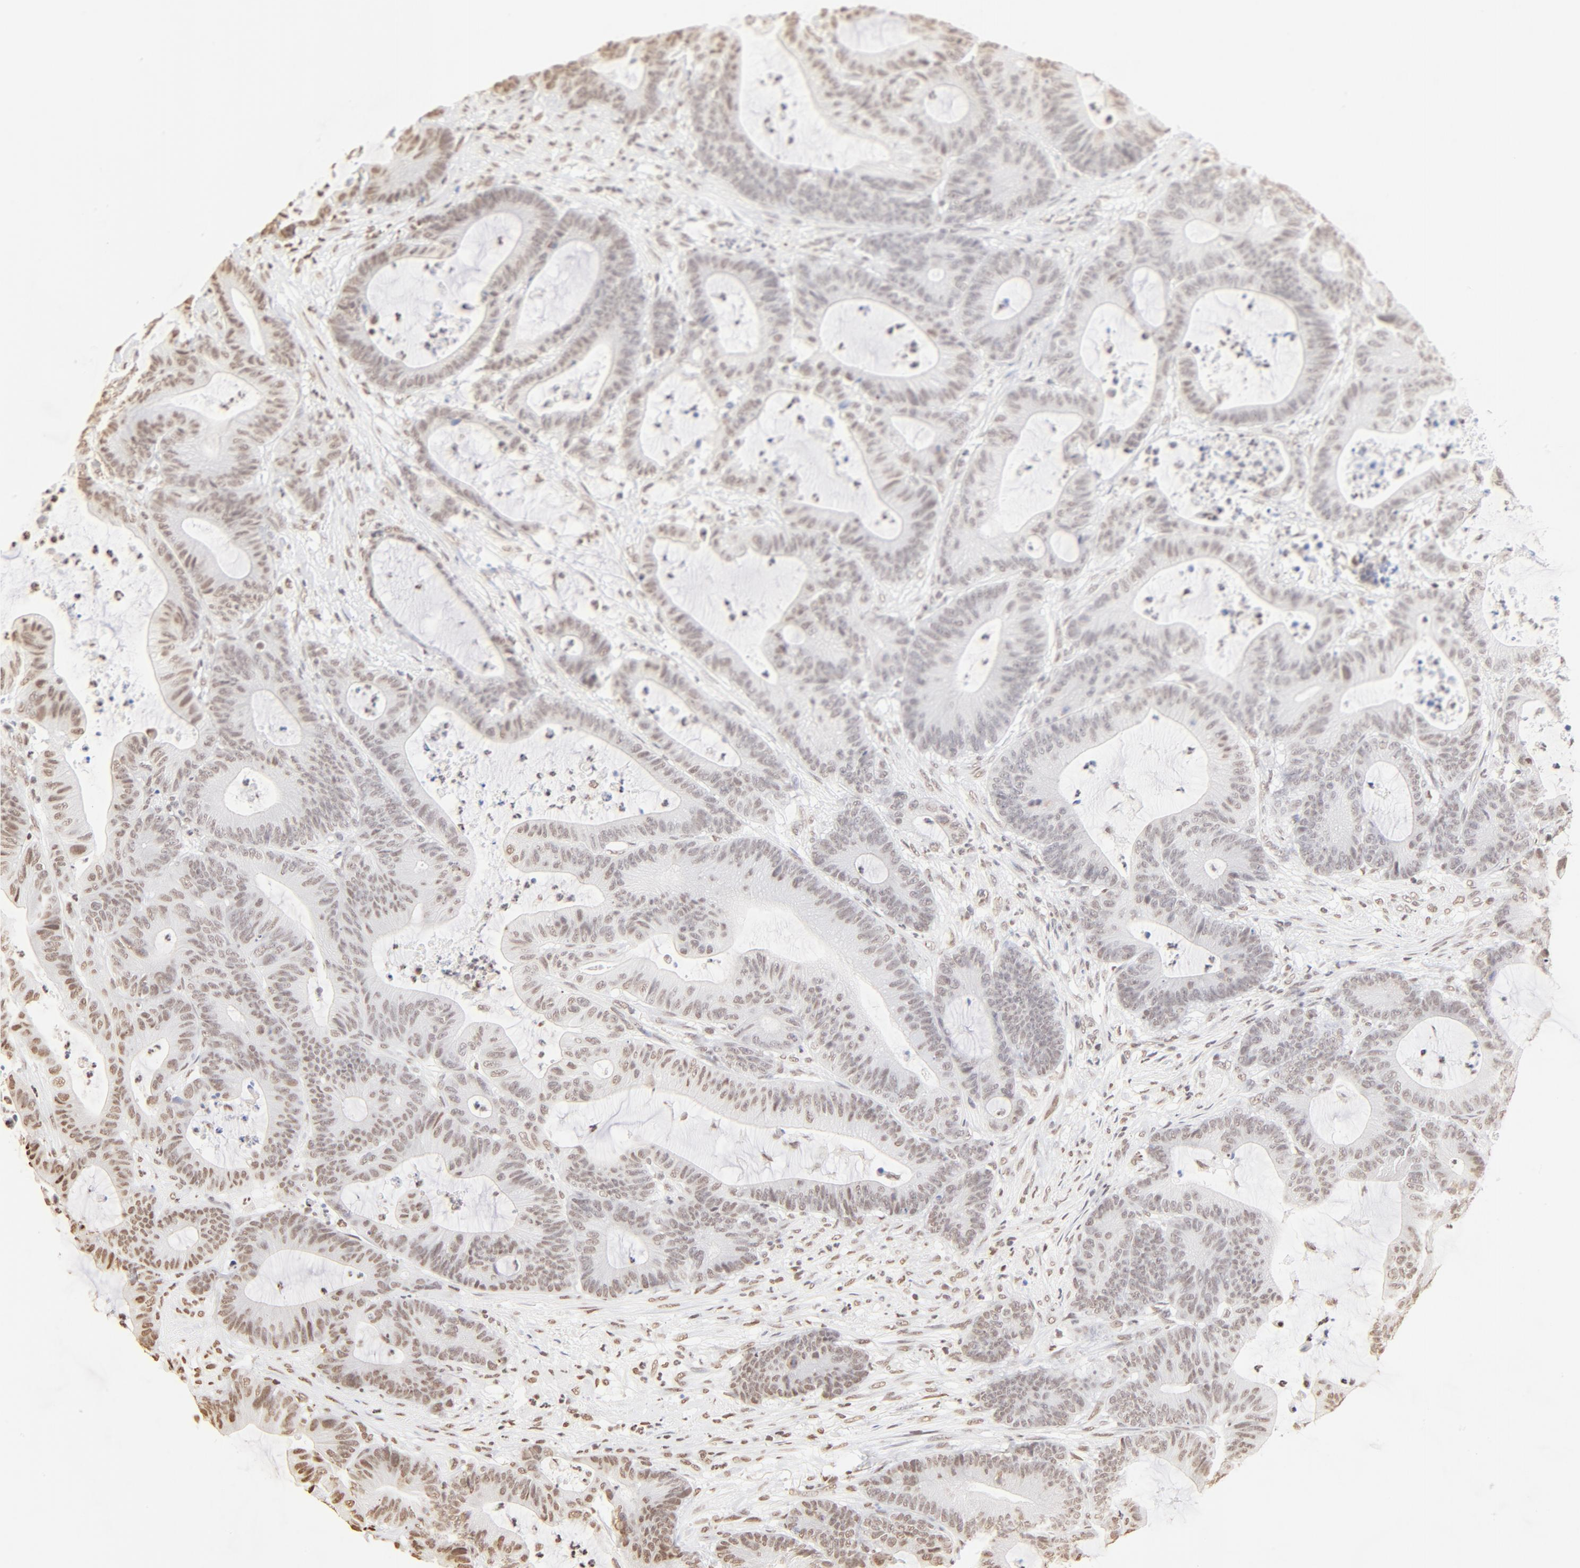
{"staining": {"intensity": "weak", "quantity": "25%-75%", "location": "nuclear"}, "tissue": "colorectal cancer", "cell_type": "Tumor cells", "image_type": "cancer", "snomed": [{"axis": "morphology", "description": "Adenocarcinoma, NOS"}, {"axis": "topography", "description": "Colon"}], "caption": "Human colorectal adenocarcinoma stained with a protein marker exhibits weak staining in tumor cells.", "gene": "ZNF540", "patient": {"sex": "female", "age": 84}}